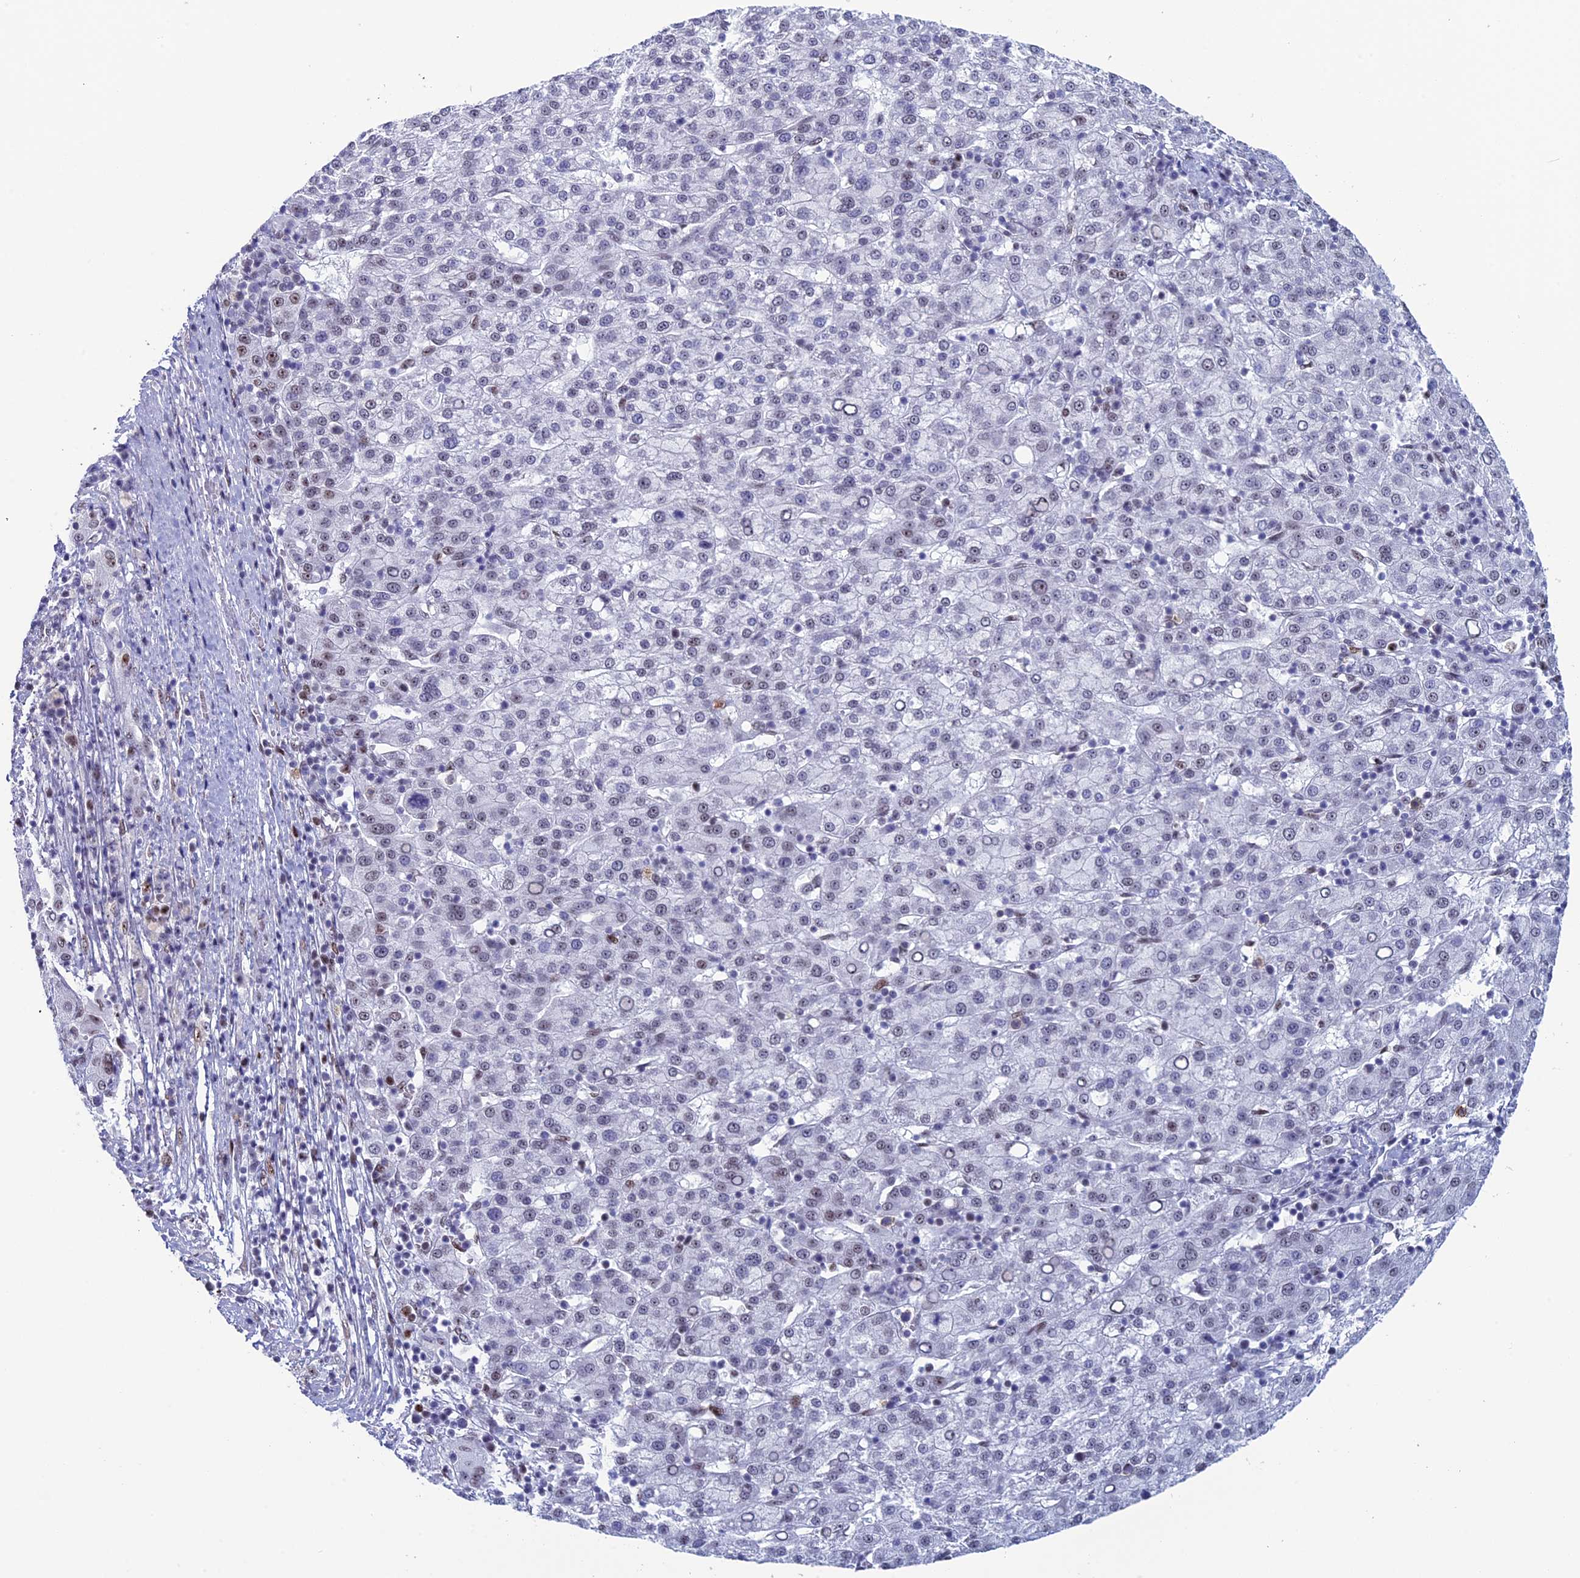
{"staining": {"intensity": "weak", "quantity": "<25%", "location": "nuclear"}, "tissue": "liver cancer", "cell_type": "Tumor cells", "image_type": "cancer", "snomed": [{"axis": "morphology", "description": "Carcinoma, Hepatocellular, NOS"}, {"axis": "topography", "description": "Liver"}], "caption": "Micrograph shows no protein expression in tumor cells of hepatocellular carcinoma (liver) tissue.", "gene": "CCDC86", "patient": {"sex": "female", "age": 58}}